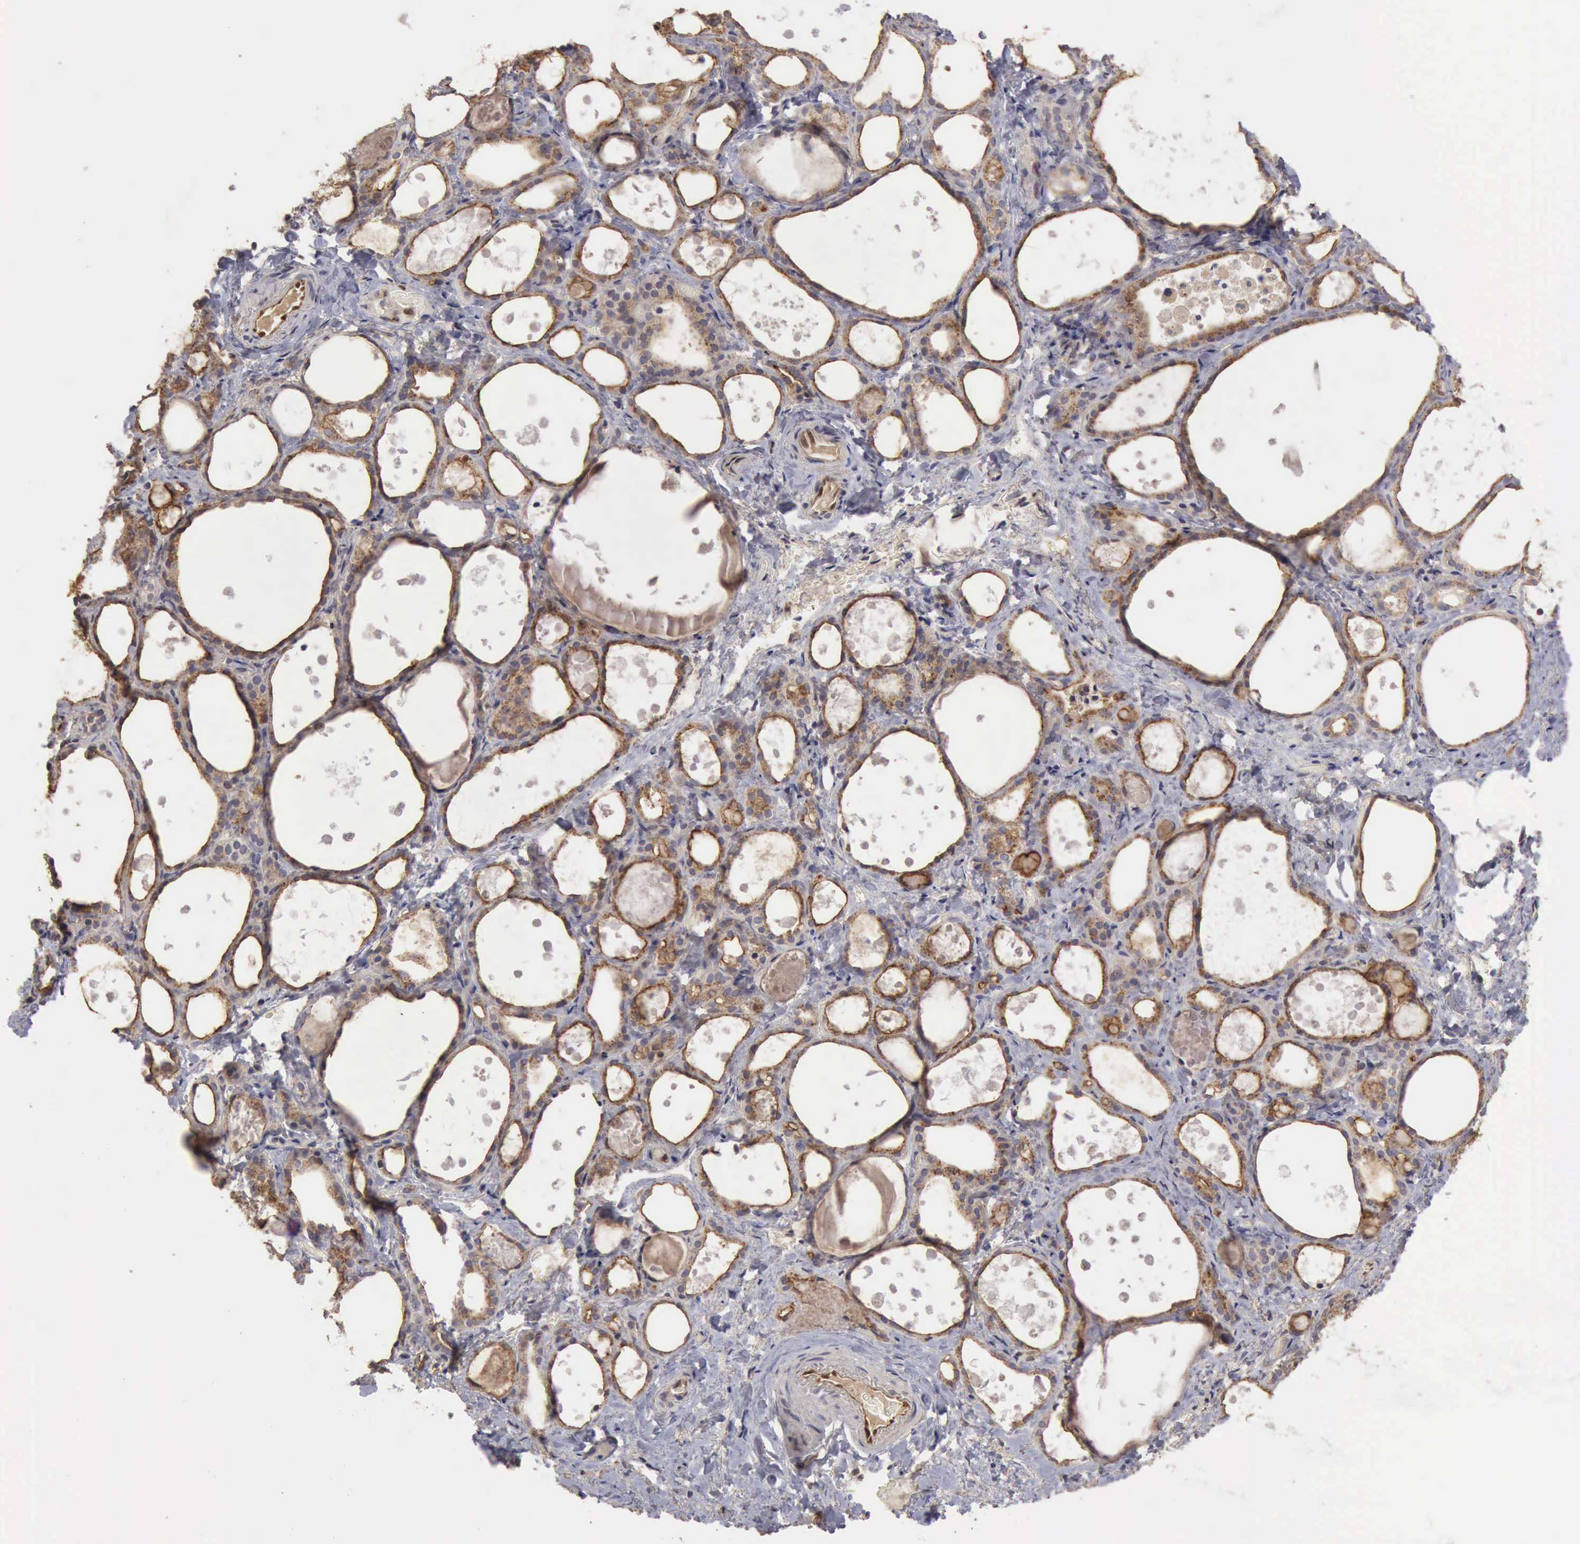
{"staining": {"intensity": "negative", "quantity": "none", "location": "none"}, "tissue": "thyroid gland", "cell_type": "Glandular cells", "image_type": "normal", "snomed": [{"axis": "morphology", "description": "Normal tissue, NOS"}, {"axis": "topography", "description": "Thyroid gland"}], "caption": "Protein analysis of unremarkable thyroid gland displays no significant positivity in glandular cells. (Stains: DAB (3,3'-diaminobenzidine) IHC with hematoxylin counter stain, Microscopy: brightfield microscopy at high magnification).", "gene": "BMX", "patient": {"sex": "female", "age": 75}}